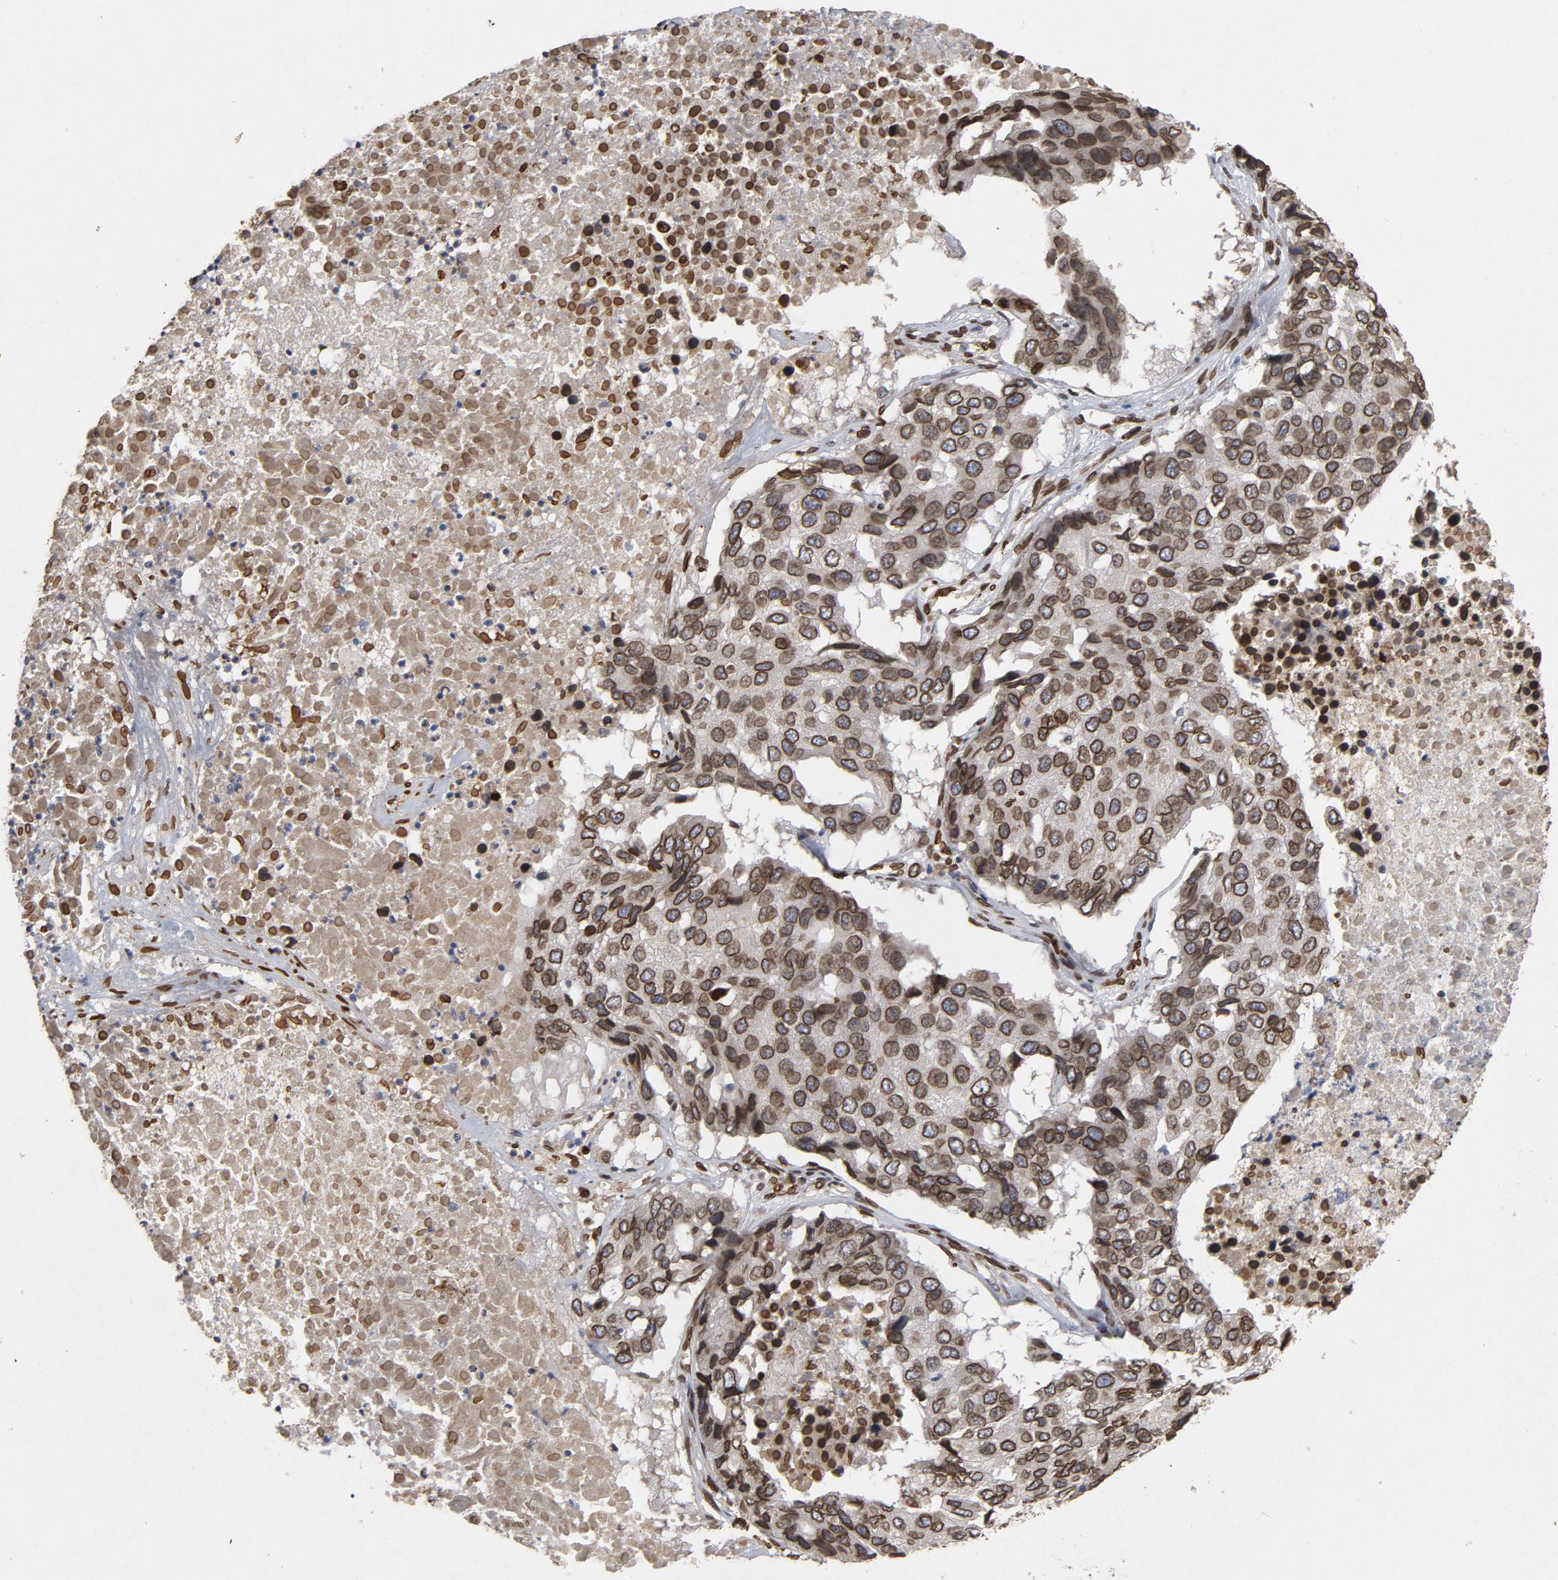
{"staining": {"intensity": "strong", "quantity": ">75%", "location": "cytoplasmic/membranous,nuclear"}, "tissue": "pancreatic cancer", "cell_type": "Tumor cells", "image_type": "cancer", "snomed": [{"axis": "morphology", "description": "Adenocarcinoma, NOS"}, {"axis": "topography", "description": "Pancreas"}], "caption": "Protein staining reveals strong cytoplasmic/membranous and nuclear positivity in about >75% of tumor cells in pancreatic cancer.", "gene": "LMNA", "patient": {"sex": "male", "age": 50}}